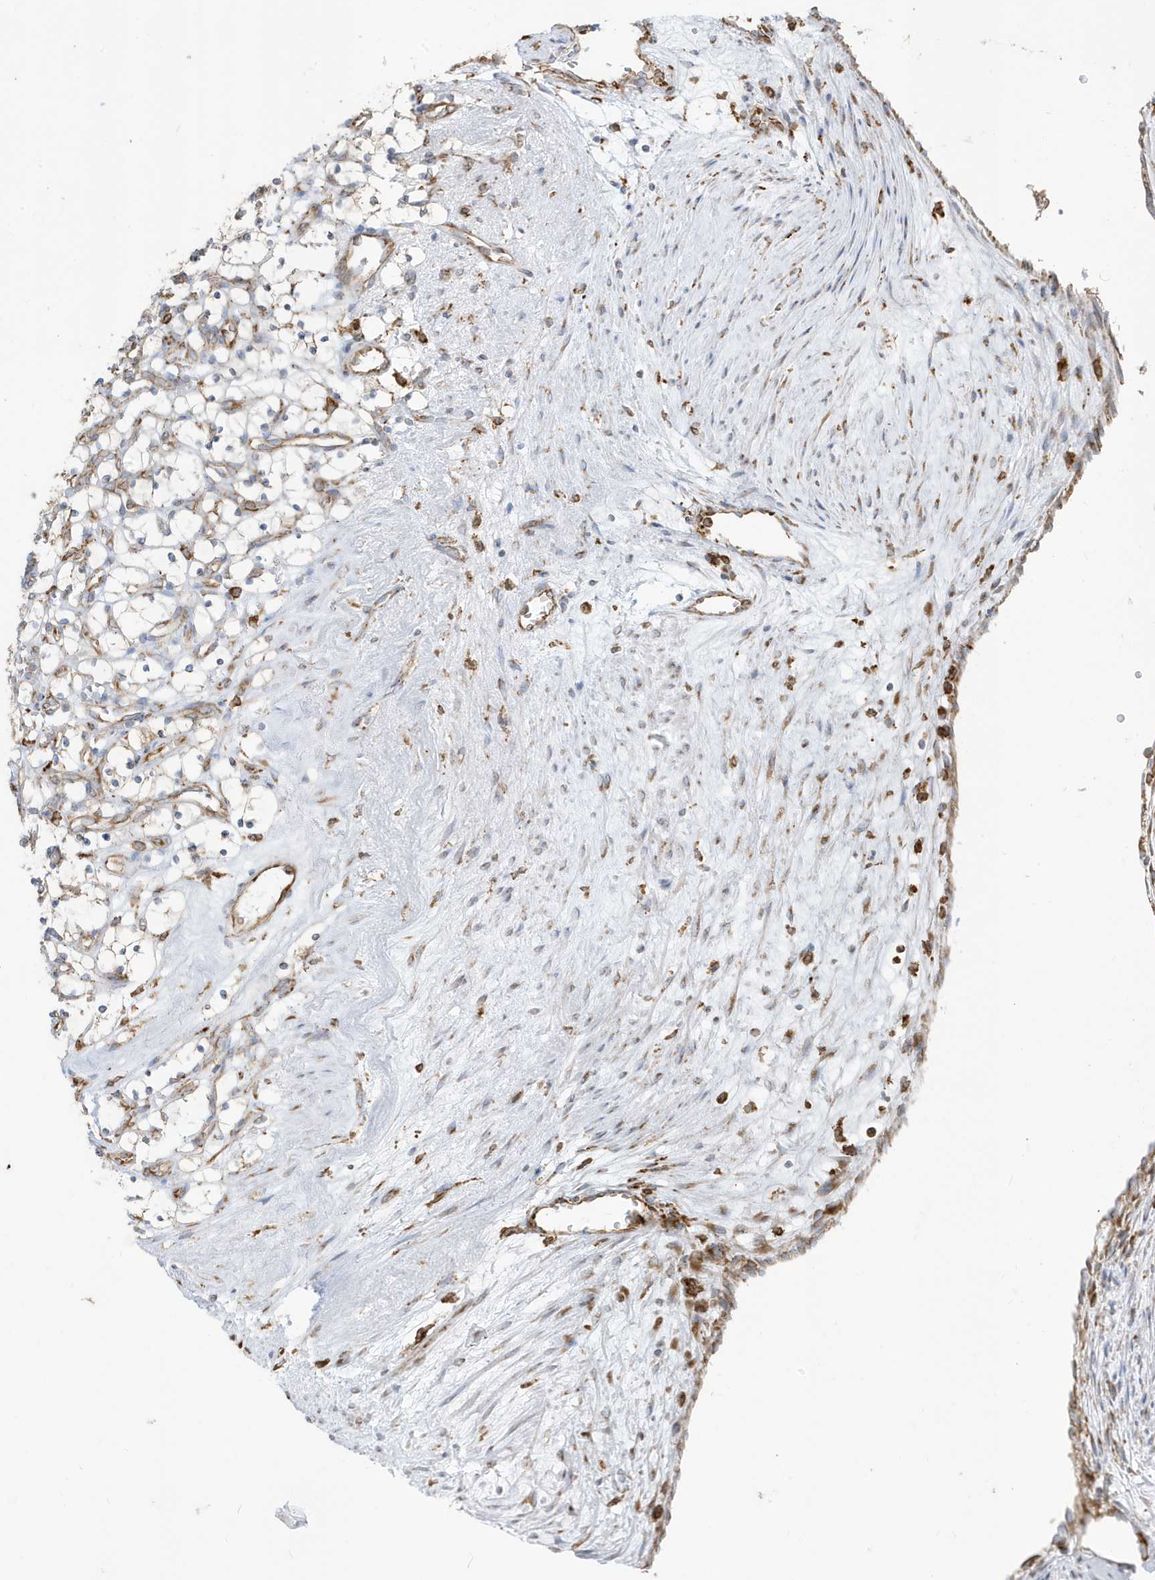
{"staining": {"intensity": "moderate", "quantity": "<25%", "location": "cytoplasmic/membranous"}, "tissue": "renal cancer", "cell_type": "Tumor cells", "image_type": "cancer", "snomed": [{"axis": "morphology", "description": "Adenocarcinoma, NOS"}, {"axis": "topography", "description": "Kidney"}], "caption": "Adenocarcinoma (renal) tissue reveals moderate cytoplasmic/membranous expression in about <25% of tumor cells, visualized by immunohistochemistry. The protein is shown in brown color, while the nuclei are stained blue.", "gene": "PDIA6", "patient": {"sex": "female", "age": 69}}